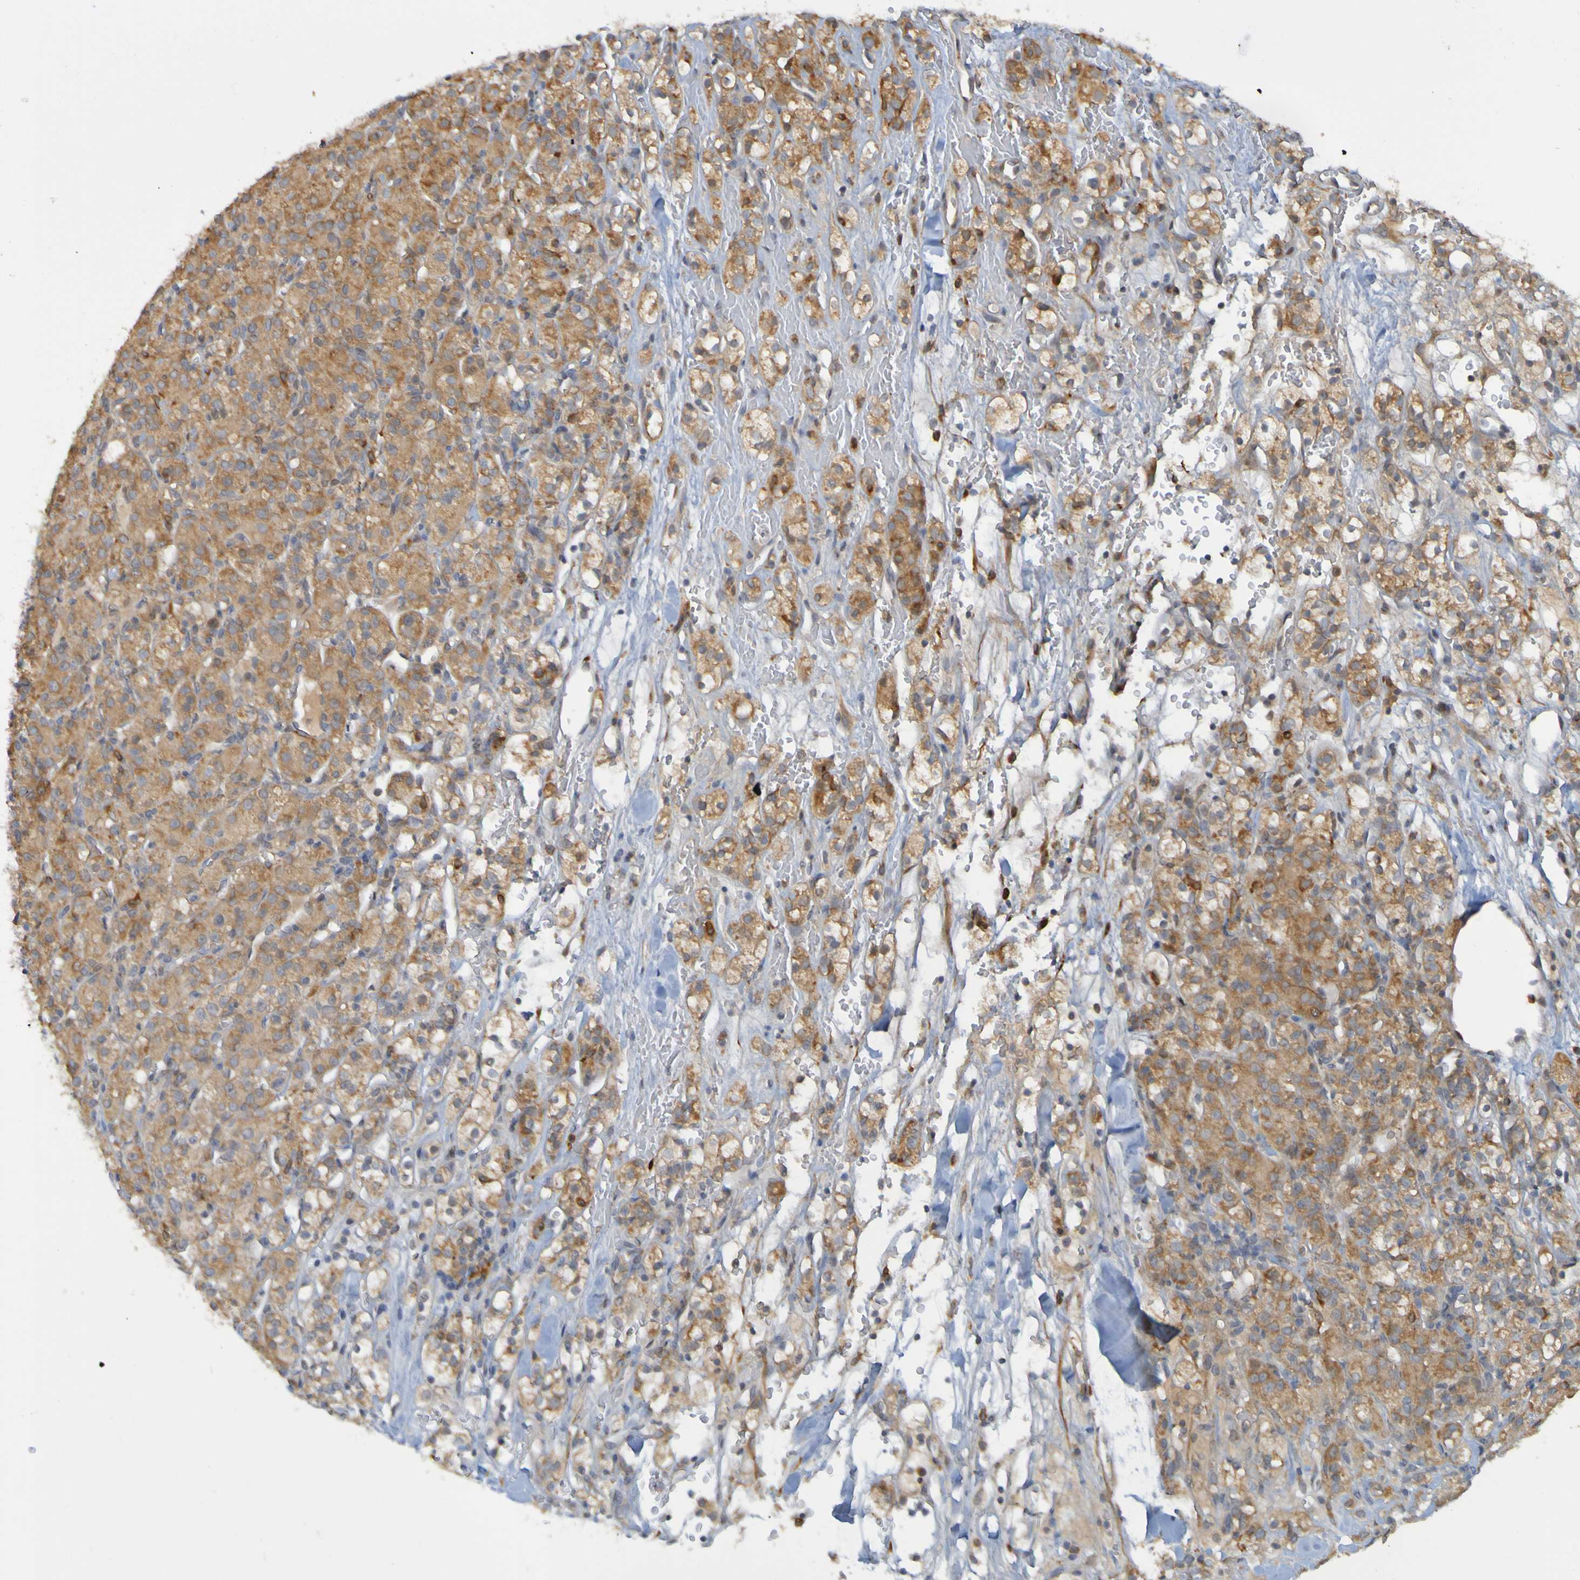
{"staining": {"intensity": "moderate", "quantity": ">75%", "location": "cytoplasmic/membranous"}, "tissue": "renal cancer", "cell_type": "Tumor cells", "image_type": "cancer", "snomed": [{"axis": "morphology", "description": "Normal tissue, NOS"}, {"axis": "morphology", "description": "Adenocarcinoma, NOS"}, {"axis": "topography", "description": "Kidney"}], "caption": "This is an image of immunohistochemistry (IHC) staining of adenocarcinoma (renal), which shows moderate staining in the cytoplasmic/membranous of tumor cells.", "gene": "NAV2", "patient": {"sex": "male", "age": 61}}